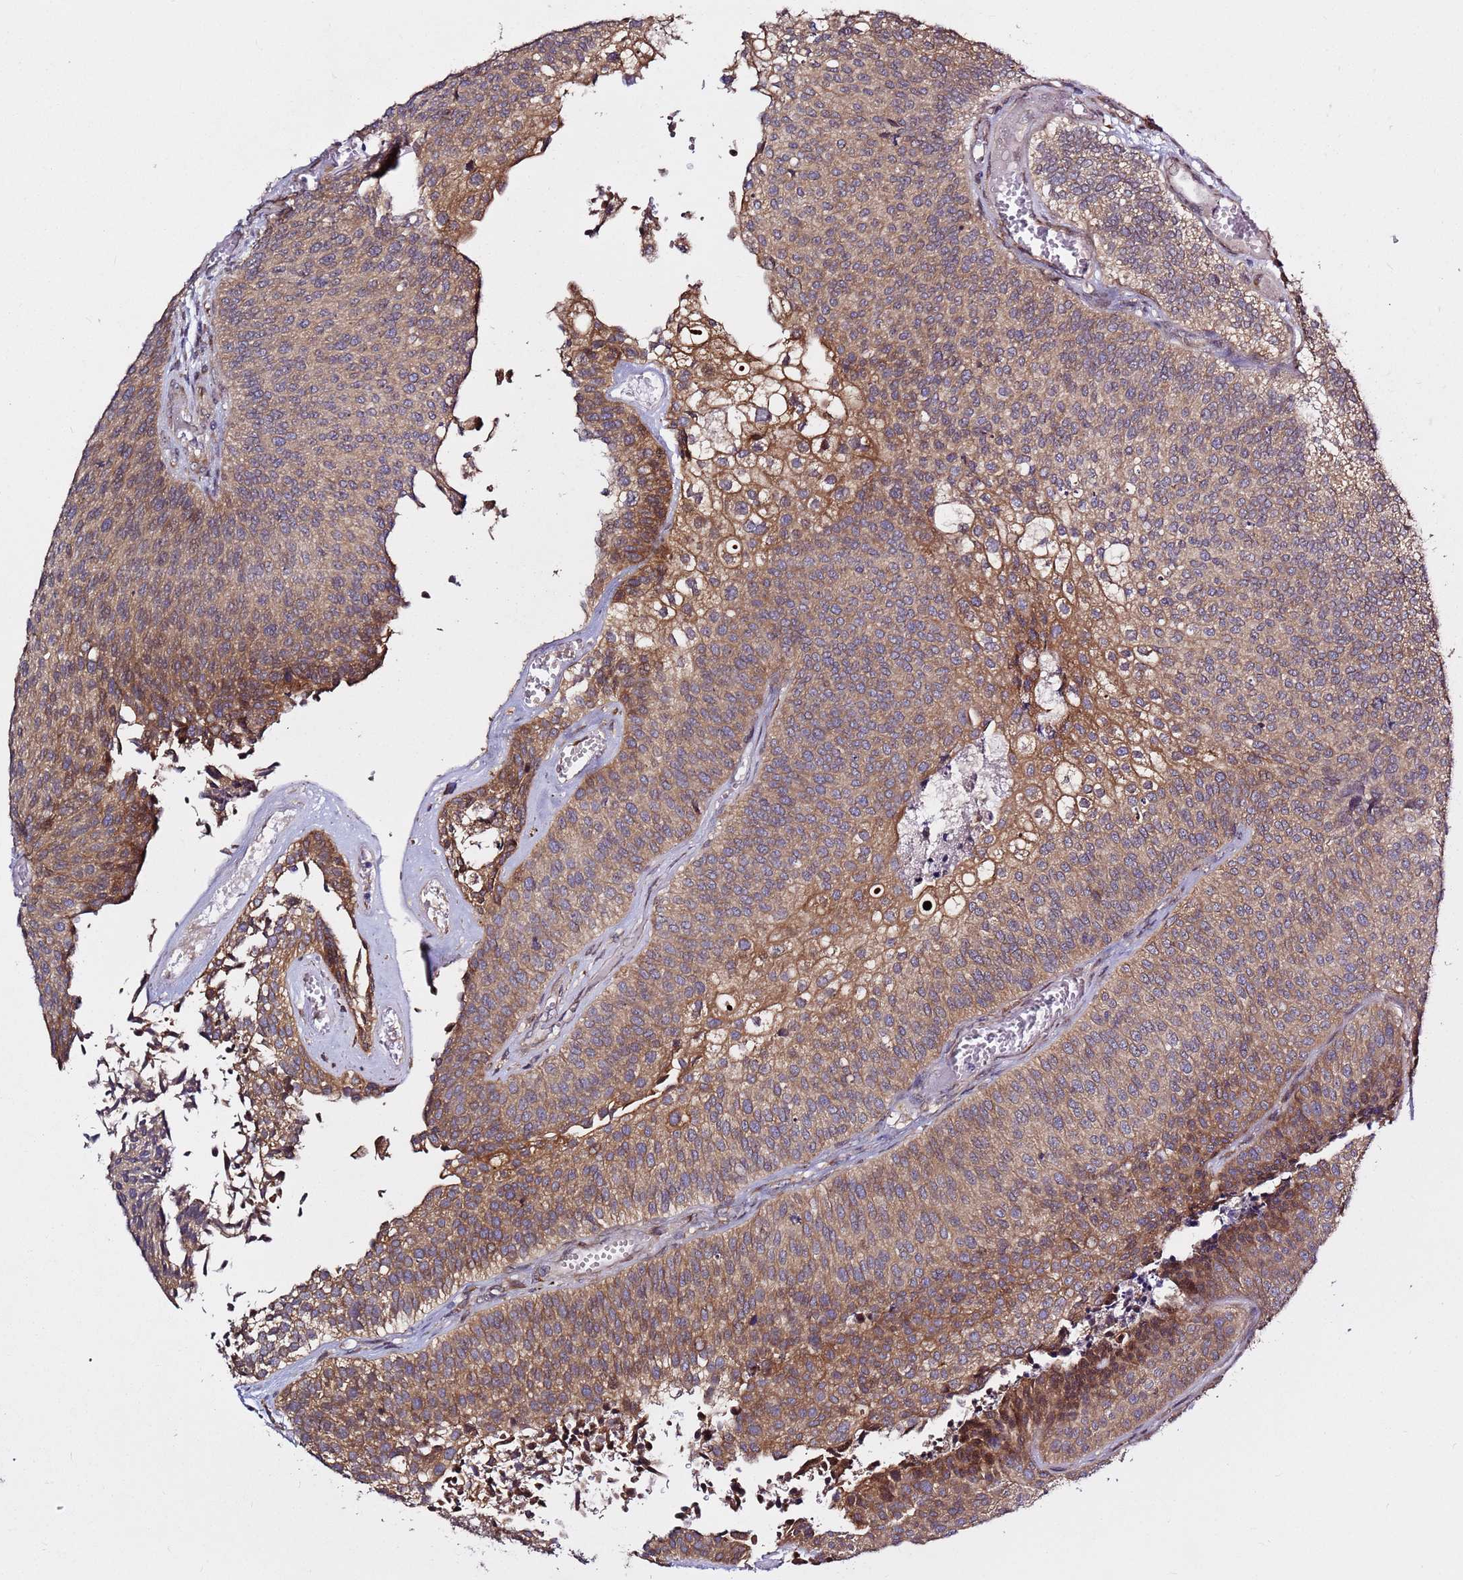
{"staining": {"intensity": "moderate", "quantity": "25%-75%", "location": "cytoplasmic/membranous"}, "tissue": "urothelial cancer", "cell_type": "Tumor cells", "image_type": "cancer", "snomed": [{"axis": "morphology", "description": "Urothelial carcinoma, Low grade"}, {"axis": "topography", "description": "Urinary bladder"}], "caption": "There is medium levels of moderate cytoplasmic/membranous staining in tumor cells of low-grade urothelial carcinoma, as demonstrated by immunohistochemical staining (brown color).", "gene": "PRKAB2", "patient": {"sex": "male", "age": 84}}